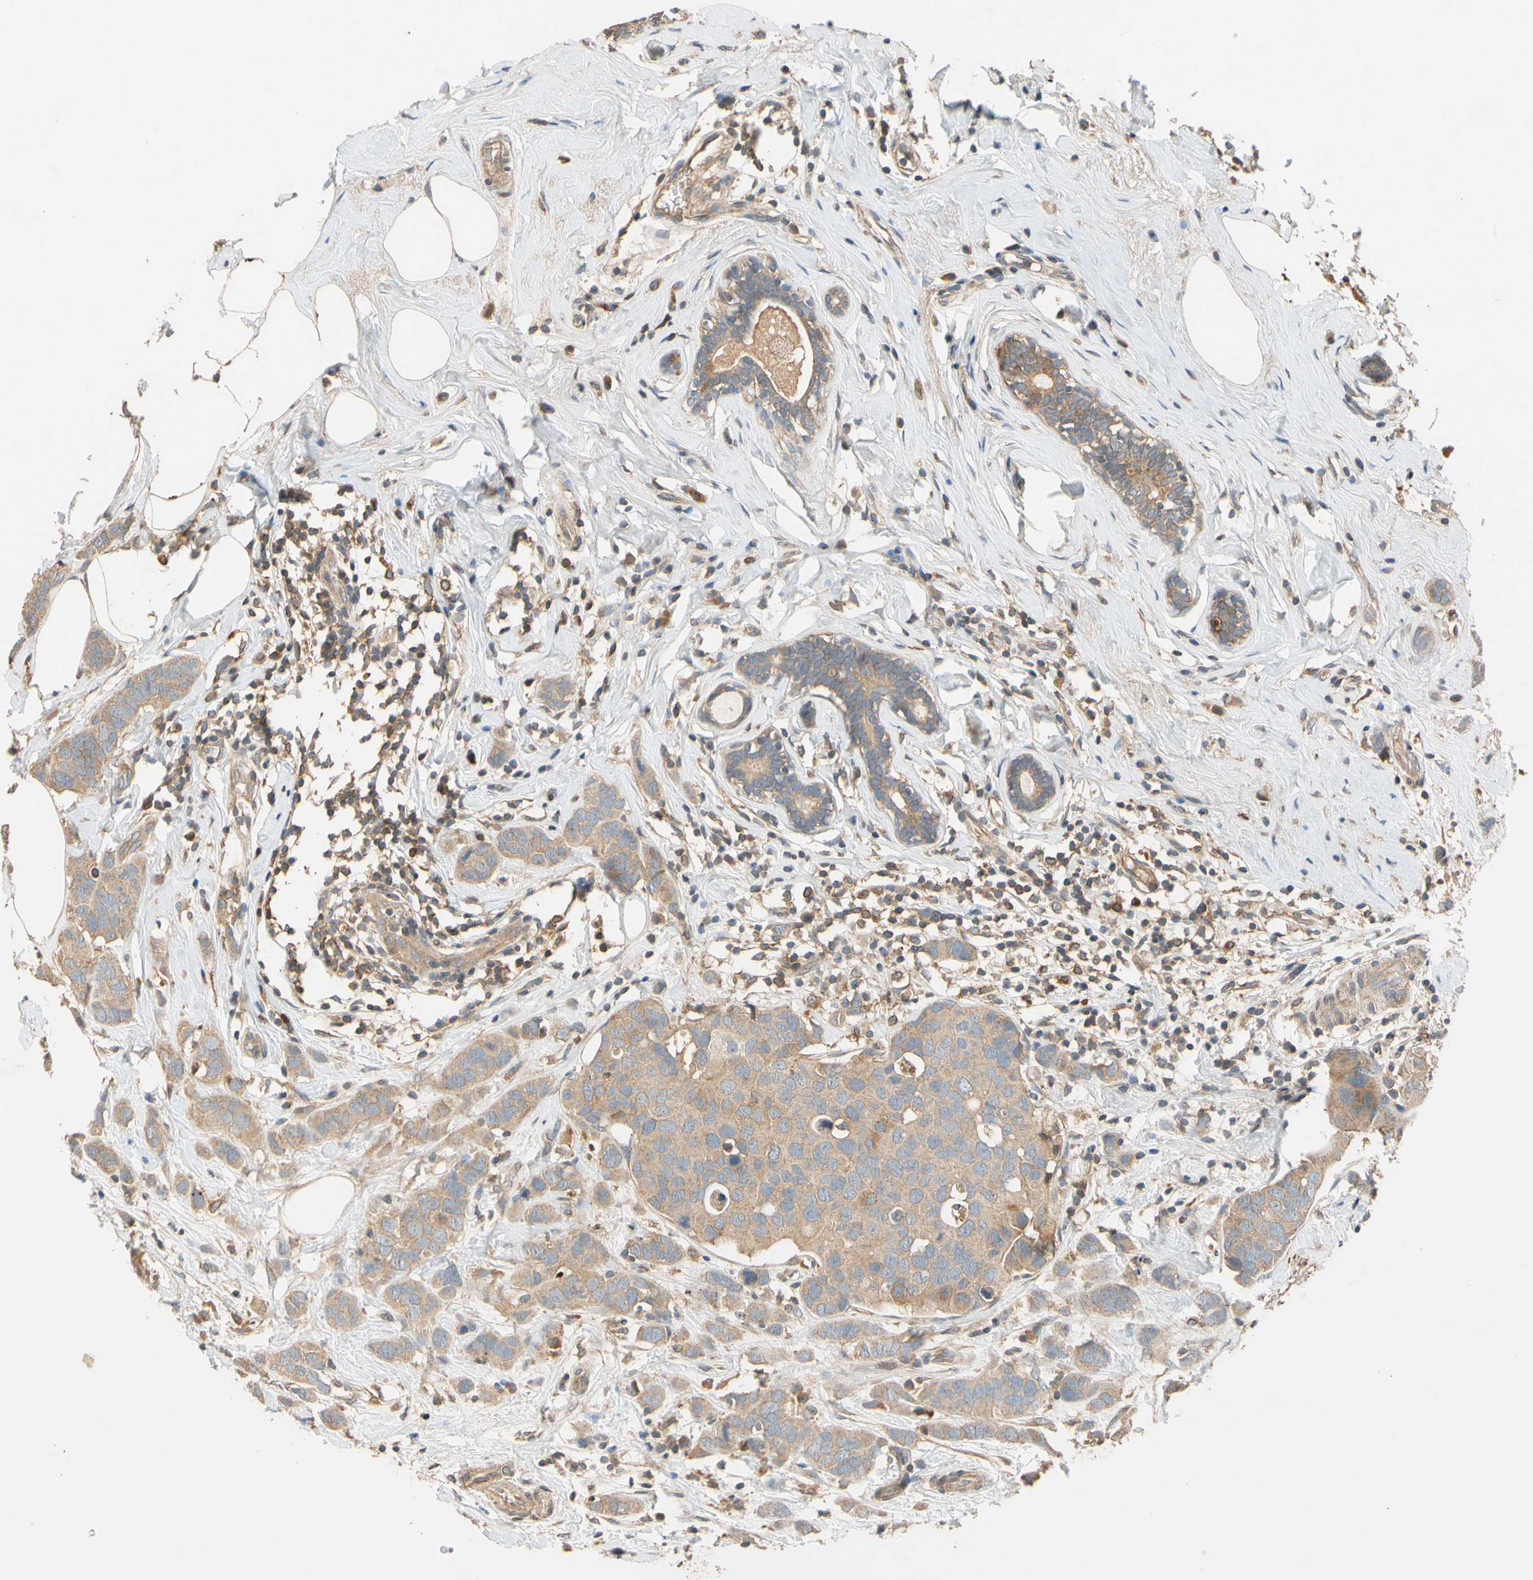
{"staining": {"intensity": "weak", "quantity": ">75%", "location": "cytoplasmic/membranous"}, "tissue": "breast cancer", "cell_type": "Tumor cells", "image_type": "cancer", "snomed": [{"axis": "morphology", "description": "Normal tissue, NOS"}, {"axis": "morphology", "description": "Duct carcinoma"}, {"axis": "topography", "description": "Breast"}], "caption": "Immunohistochemical staining of human breast infiltrating ductal carcinoma exhibits low levels of weak cytoplasmic/membranous protein positivity in approximately >75% of tumor cells. Using DAB (3,3'-diaminobenzidine) (brown) and hematoxylin (blue) stains, captured at high magnification using brightfield microscopy.", "gene": "USP46", "patient": {"sex": "female", "age": 50}}